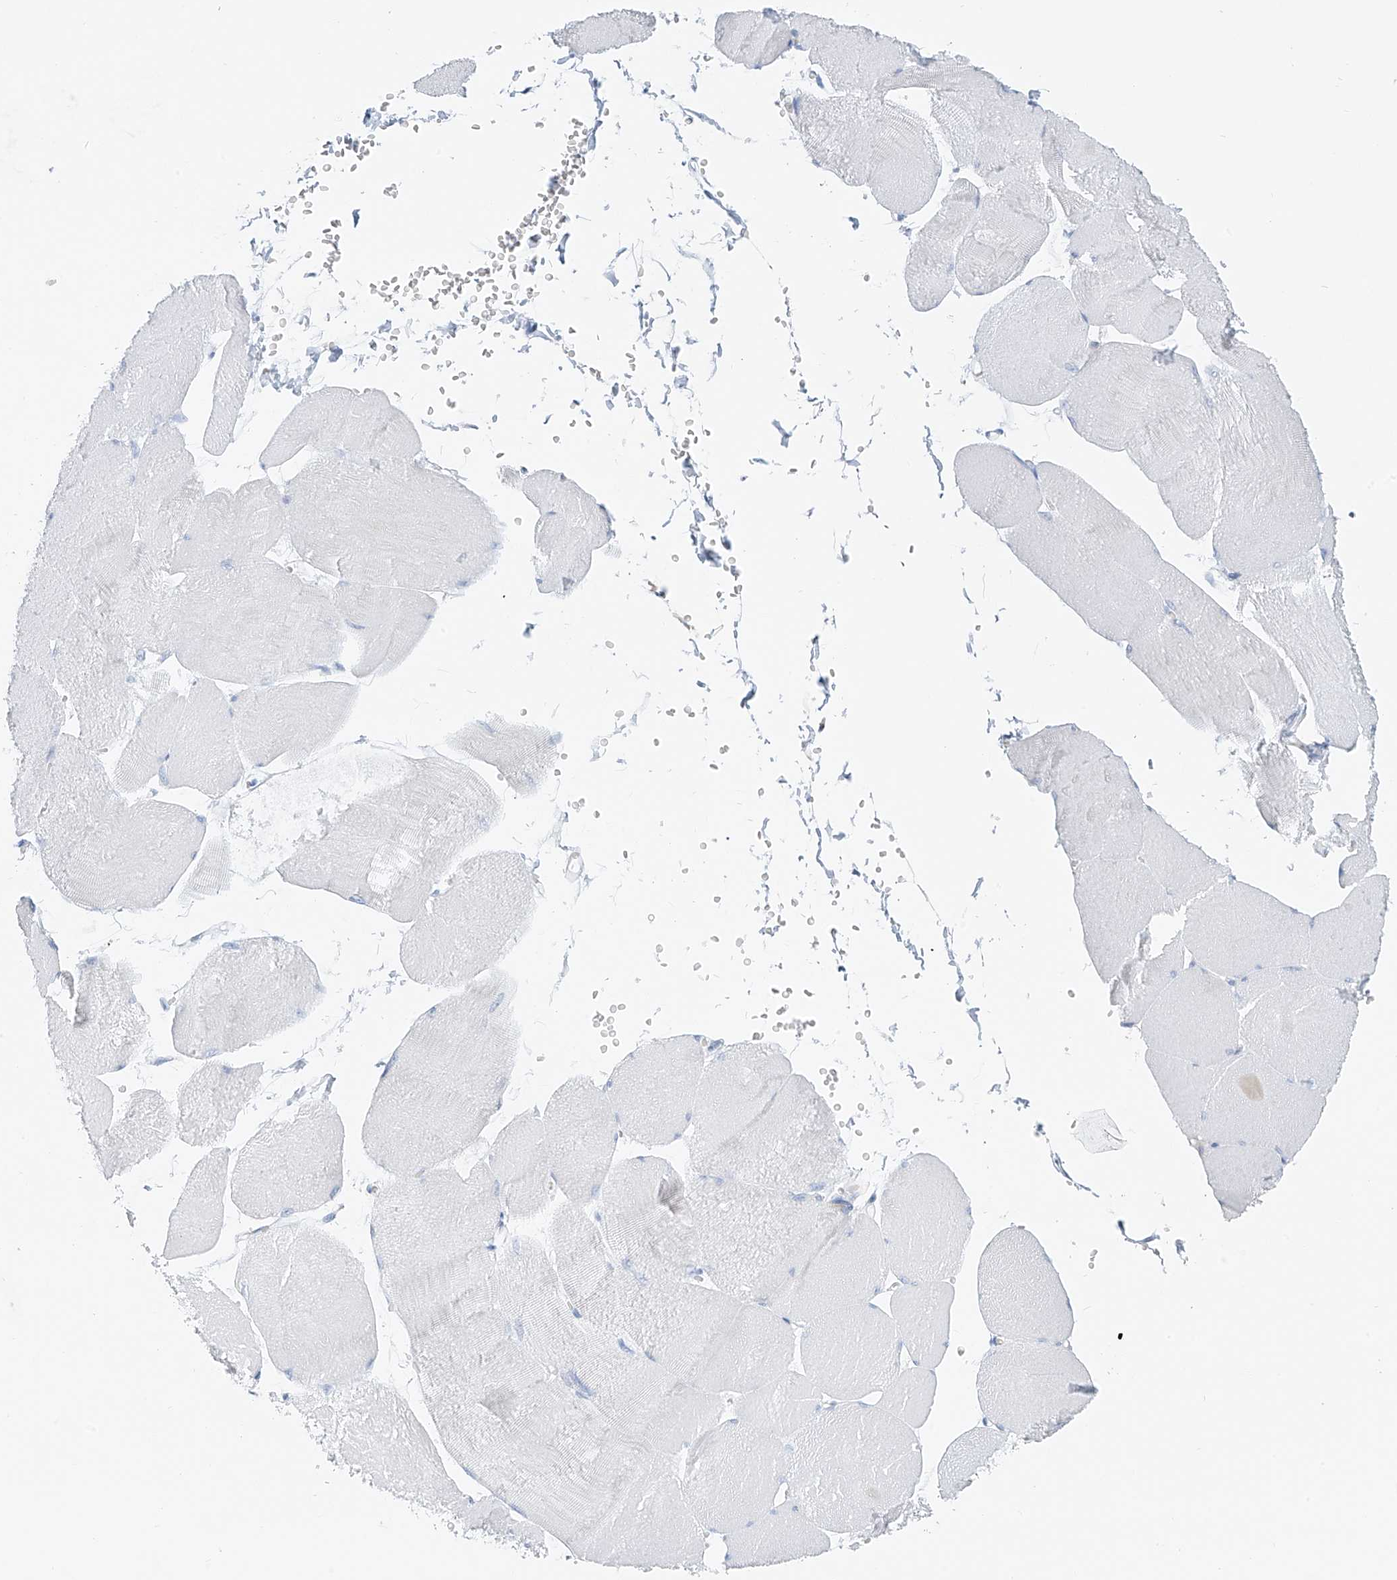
{"staining": {"intensity": "negative", "quantity": "none", "location": "none"}, "tissue": "skeletal muscle", "cell_type": "Myocytes", "image_type": "normal", "snomed": [{"axis": "morphology", "description": "Normal tissue, NOS"}, {"axis": "morphology", "description": "Basal cell carcinoma"}, {"axis": "topography", "description": "Skeletal muscle"}], "caption": "A high-resolution image shows immunohistochemistry staining of unremarkable skeletal muscle, which shows no significant expression in myocytes.", "gene": "POMGNT2", "patient": {"sex": "female", "age": 64}}